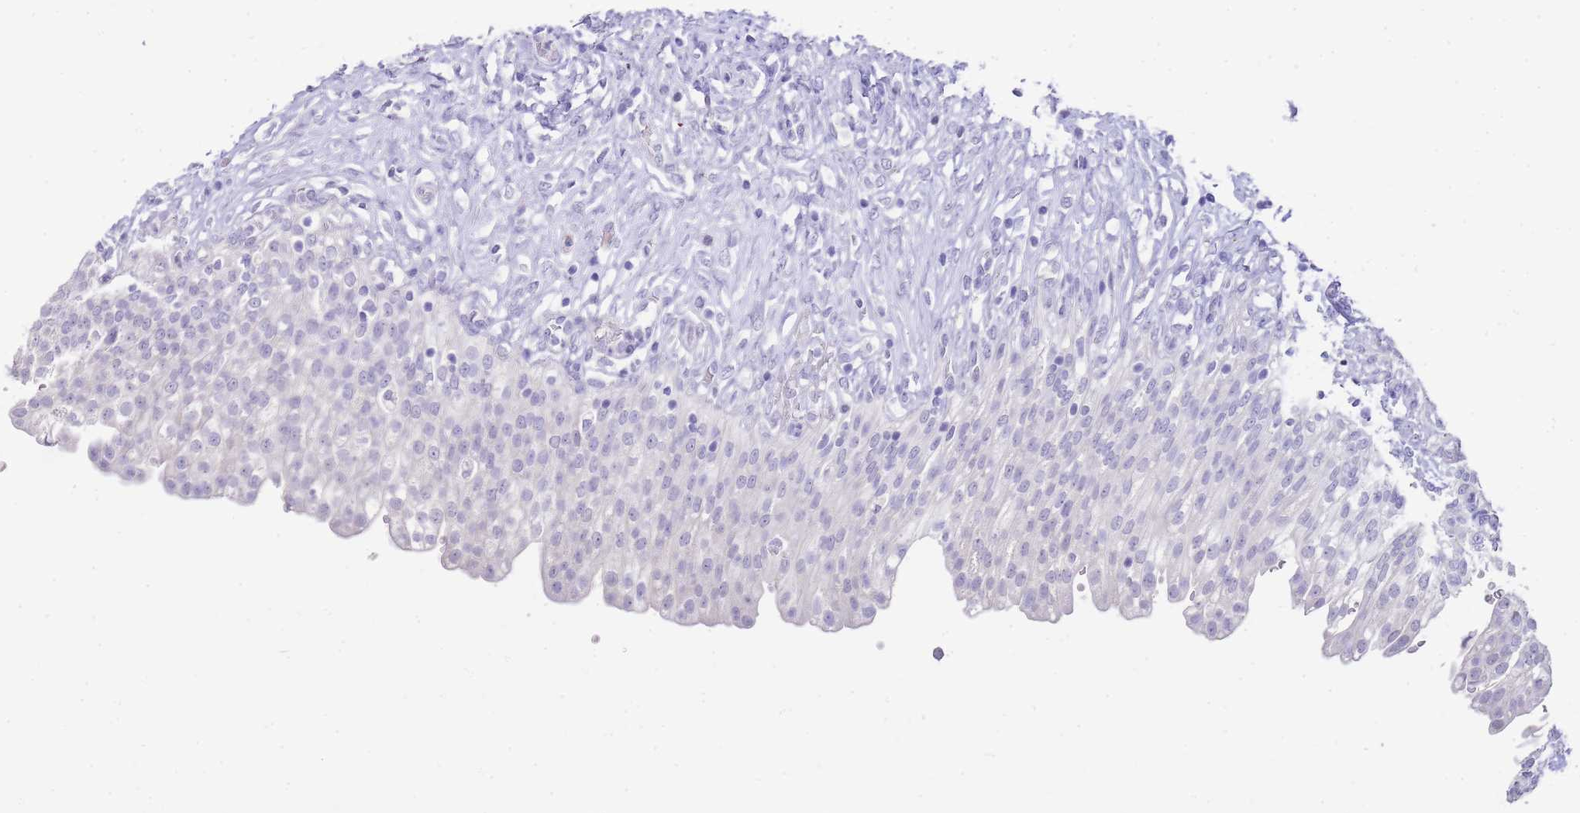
{"staining": {"intensity": "negative", "quantity": "none", "location": "none"}, "tissue": "urinary bladder", "cell_type": "Urothelial cells", "image_type": "normal", "snomed": [{"axis": "morphology", "description": "Urothelial carcinoma, High grade"}, {"axis": "topography", "description": "Urinary bladder"}], "caption": "An IHC micrograph of normal urinary bladder is shown. There is no staining in urothelial cells of urinary bladder. Nuclei are stained in blue.", "gene": "DPP4", "patient": {"sex": "male", "age": 46}}